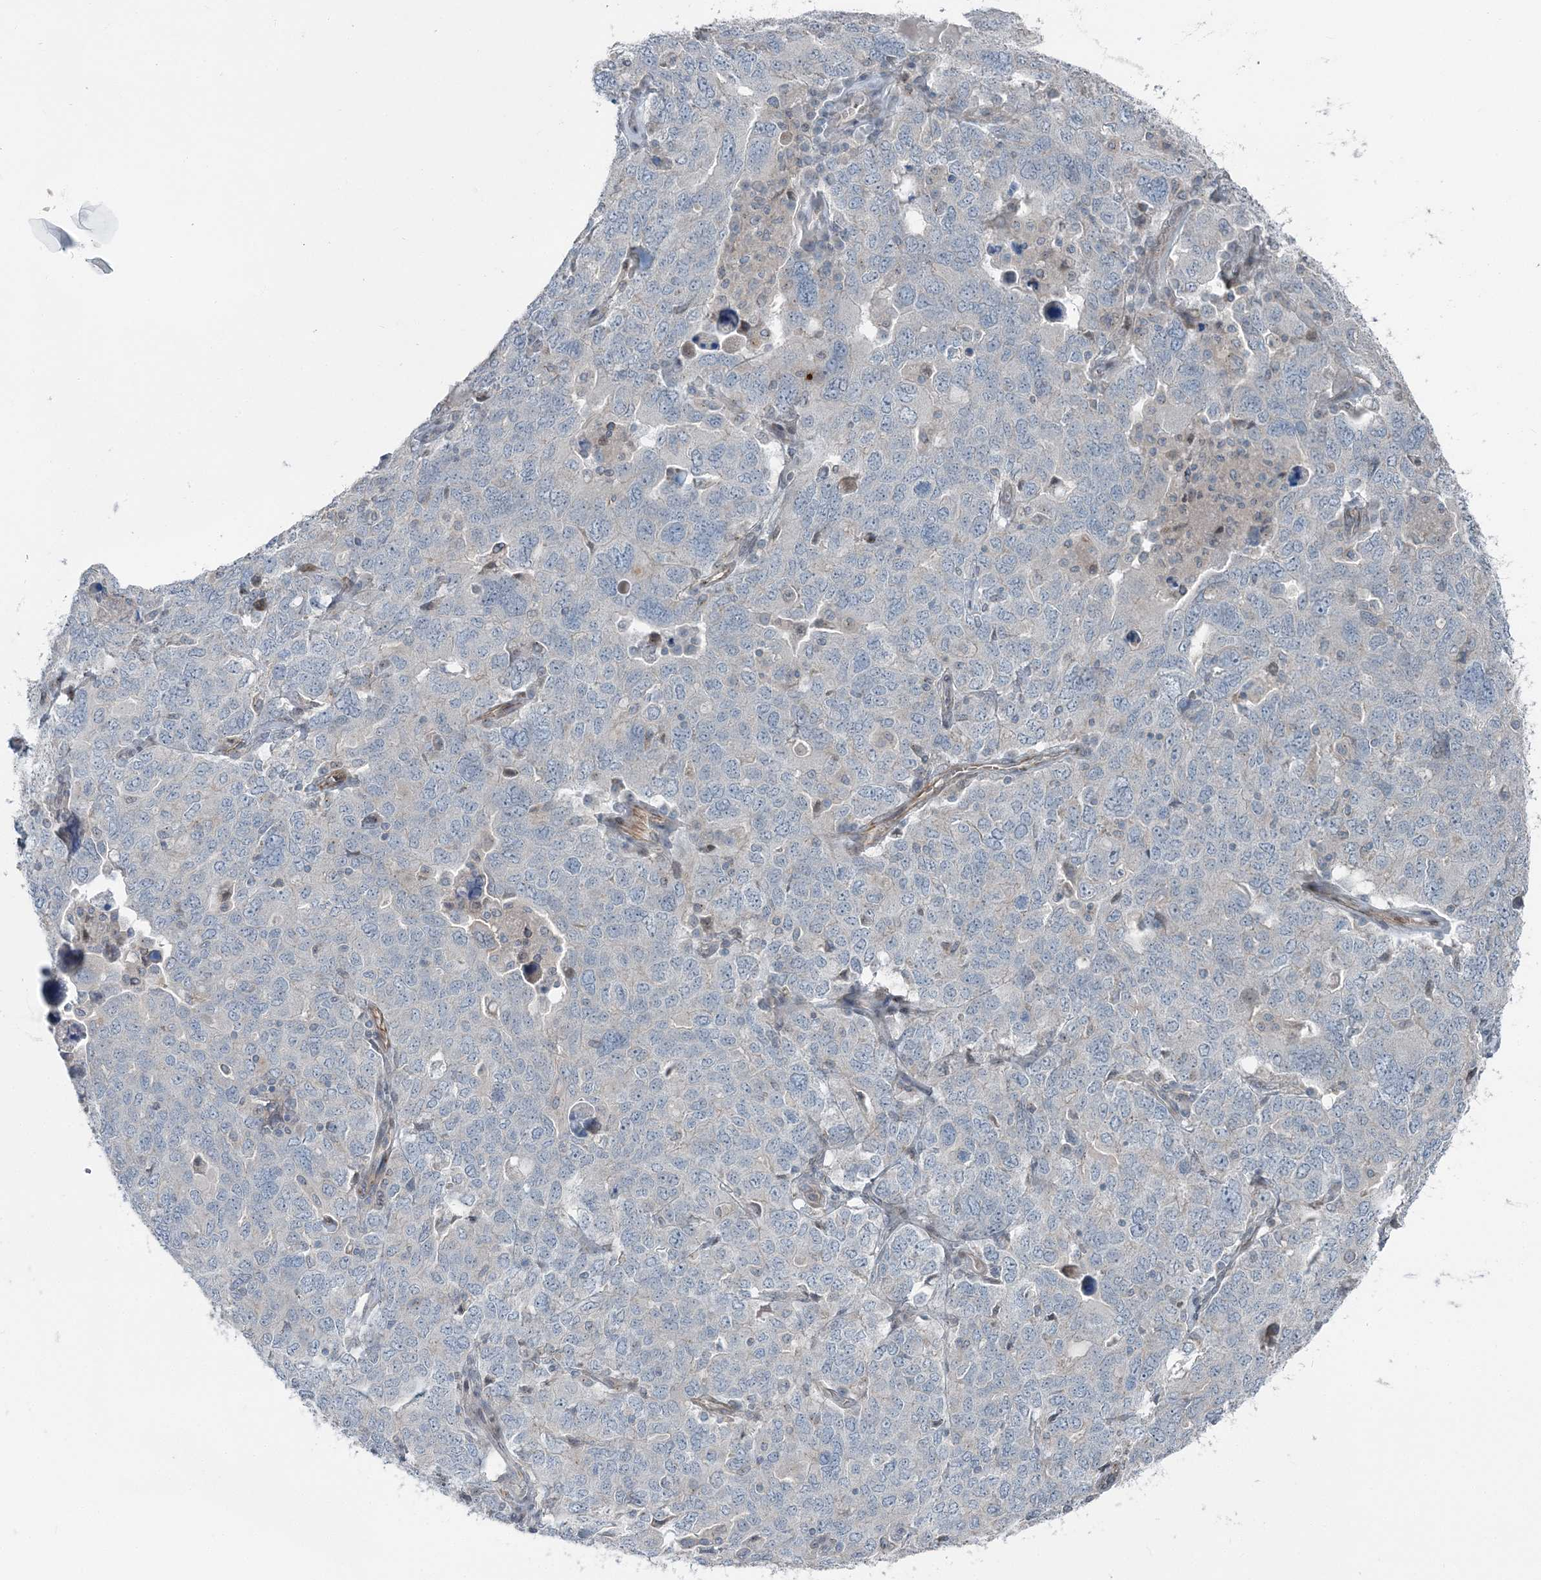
{"staining": {"intensity": "negative", "quantity": "none", "location": "none"}, "tissue": "ovarian cancer", "cell_type": "Tumor cells", "image_type": "cancer", "snomed": [{"axis": "morphology", "description": "Carcinoma, endometroid"}, {"axis": "topography", "description": "Ovary"}], "caption": "This is an IHC histopathology image of human ovarian cancer (endometroid carcinoma). There is no staining in tumor cells.", "gene": "FBXL17", "patient": {"sex": "female", "age": 62}}